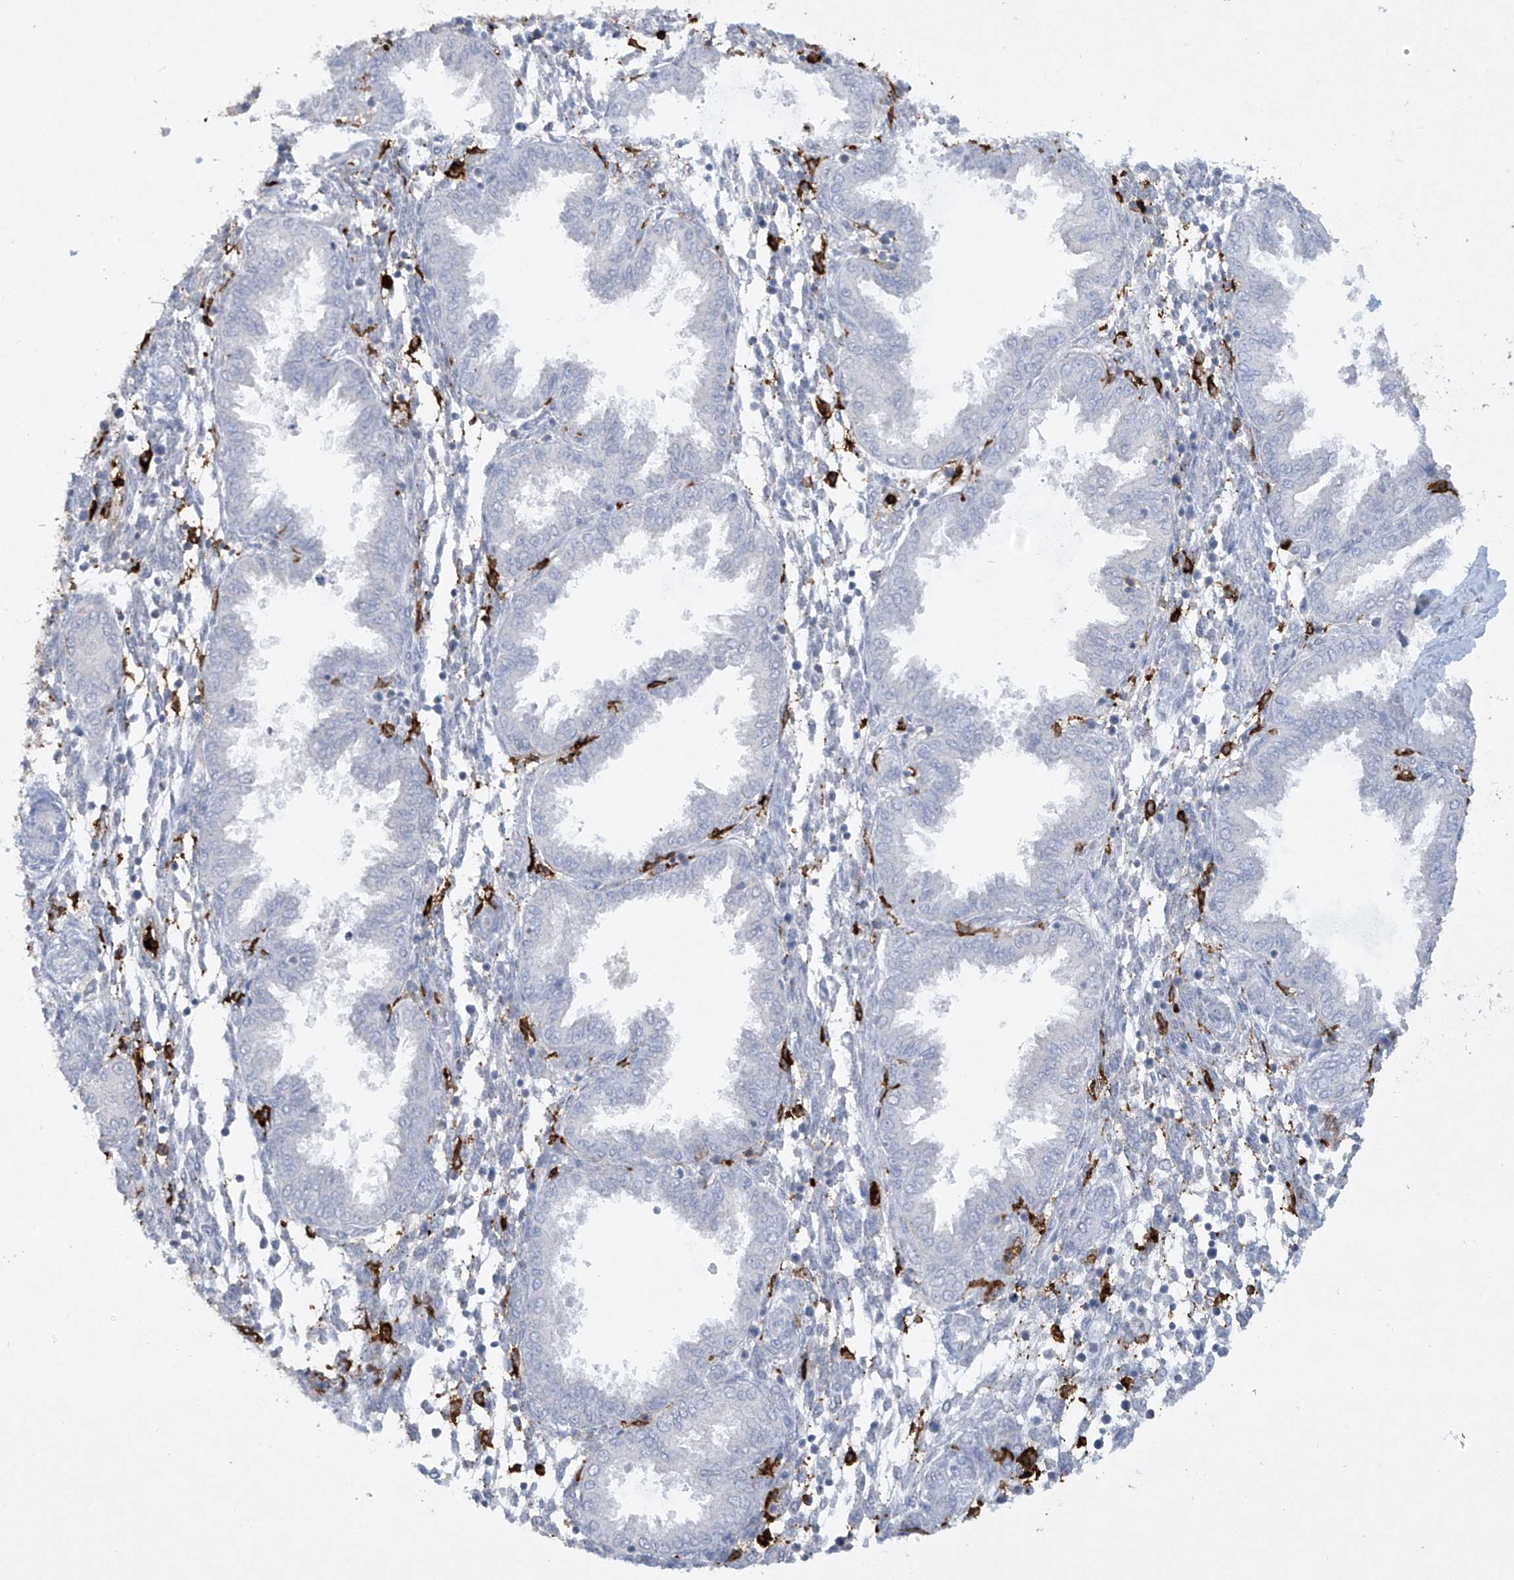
{"staining": {"intensity": "negative", "quantity": "none", "location": "none"}, "tissue": "endometrium", "cell_type": "Cells in endometrial stroma", "image_type": "normal", "snomed": [{"axis": "morphology", "description": "Normal tissue, NOS"}, {"axis": "topography", "description": "Endometrium"}], "caption": "High power microscopy photomicrograph of an immunohistochemistry (IHC) histopathology image of normal endometrium, revealing no significant staining in cells in endometrial stroma.", "gene": "FCGR3A", "patient": {"sex": "female", "age": 33}}